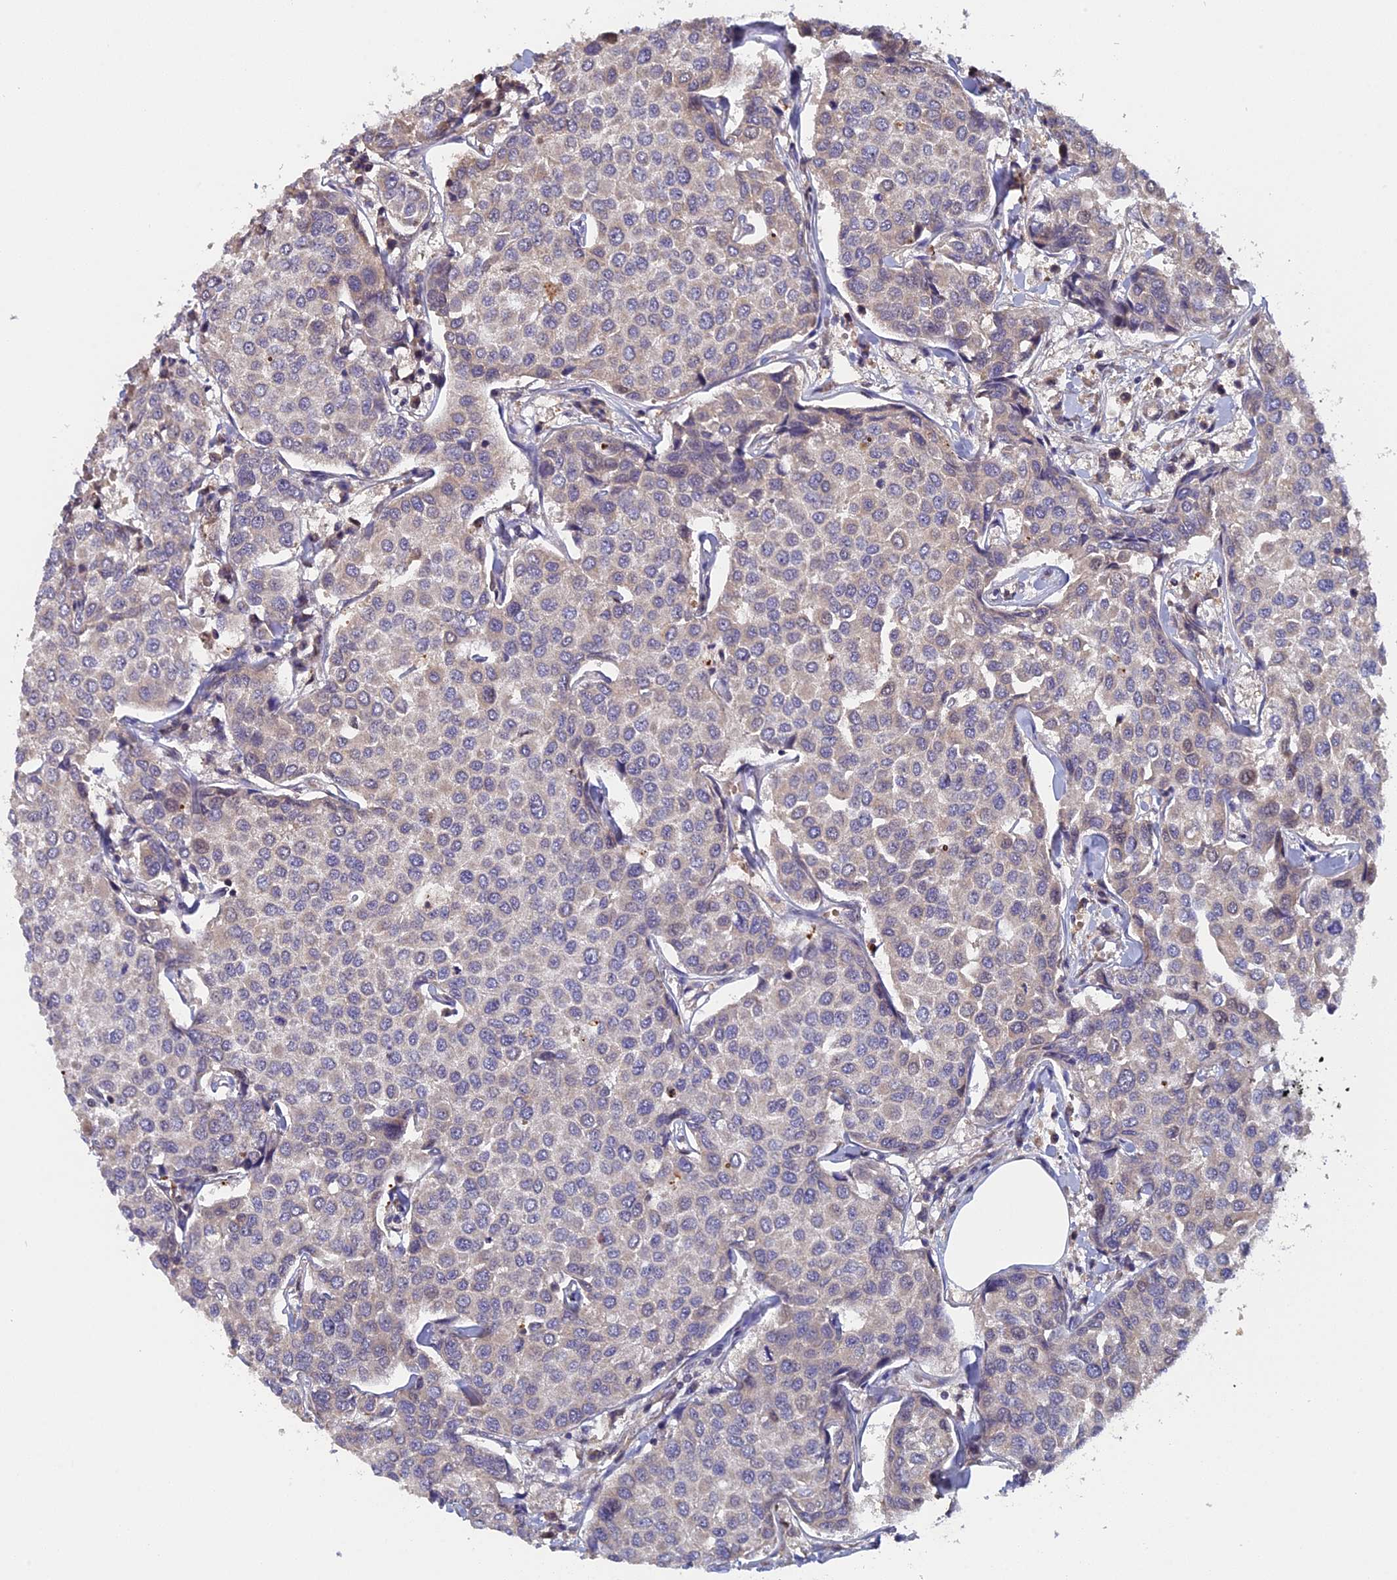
{"staining": {"intensity": "negative", "quantity": "none", "location": "none"}, "tissue": "breast cancer", "cell_type": "Tumor cells", "image_type": "cancer", "snomed": [{"axis": "morphology", "description": "Duct carcinoma"}, {"axis": "topography", "description": "Breast"}], "caption": "Immunohistochemistry photomicrograph of human breast intraductal carcinoma stained for a protein (brown), which displays no positivity in tumor cells.", "gene": "FAM98C", "patient": {"sex": "female", "age": 55}}